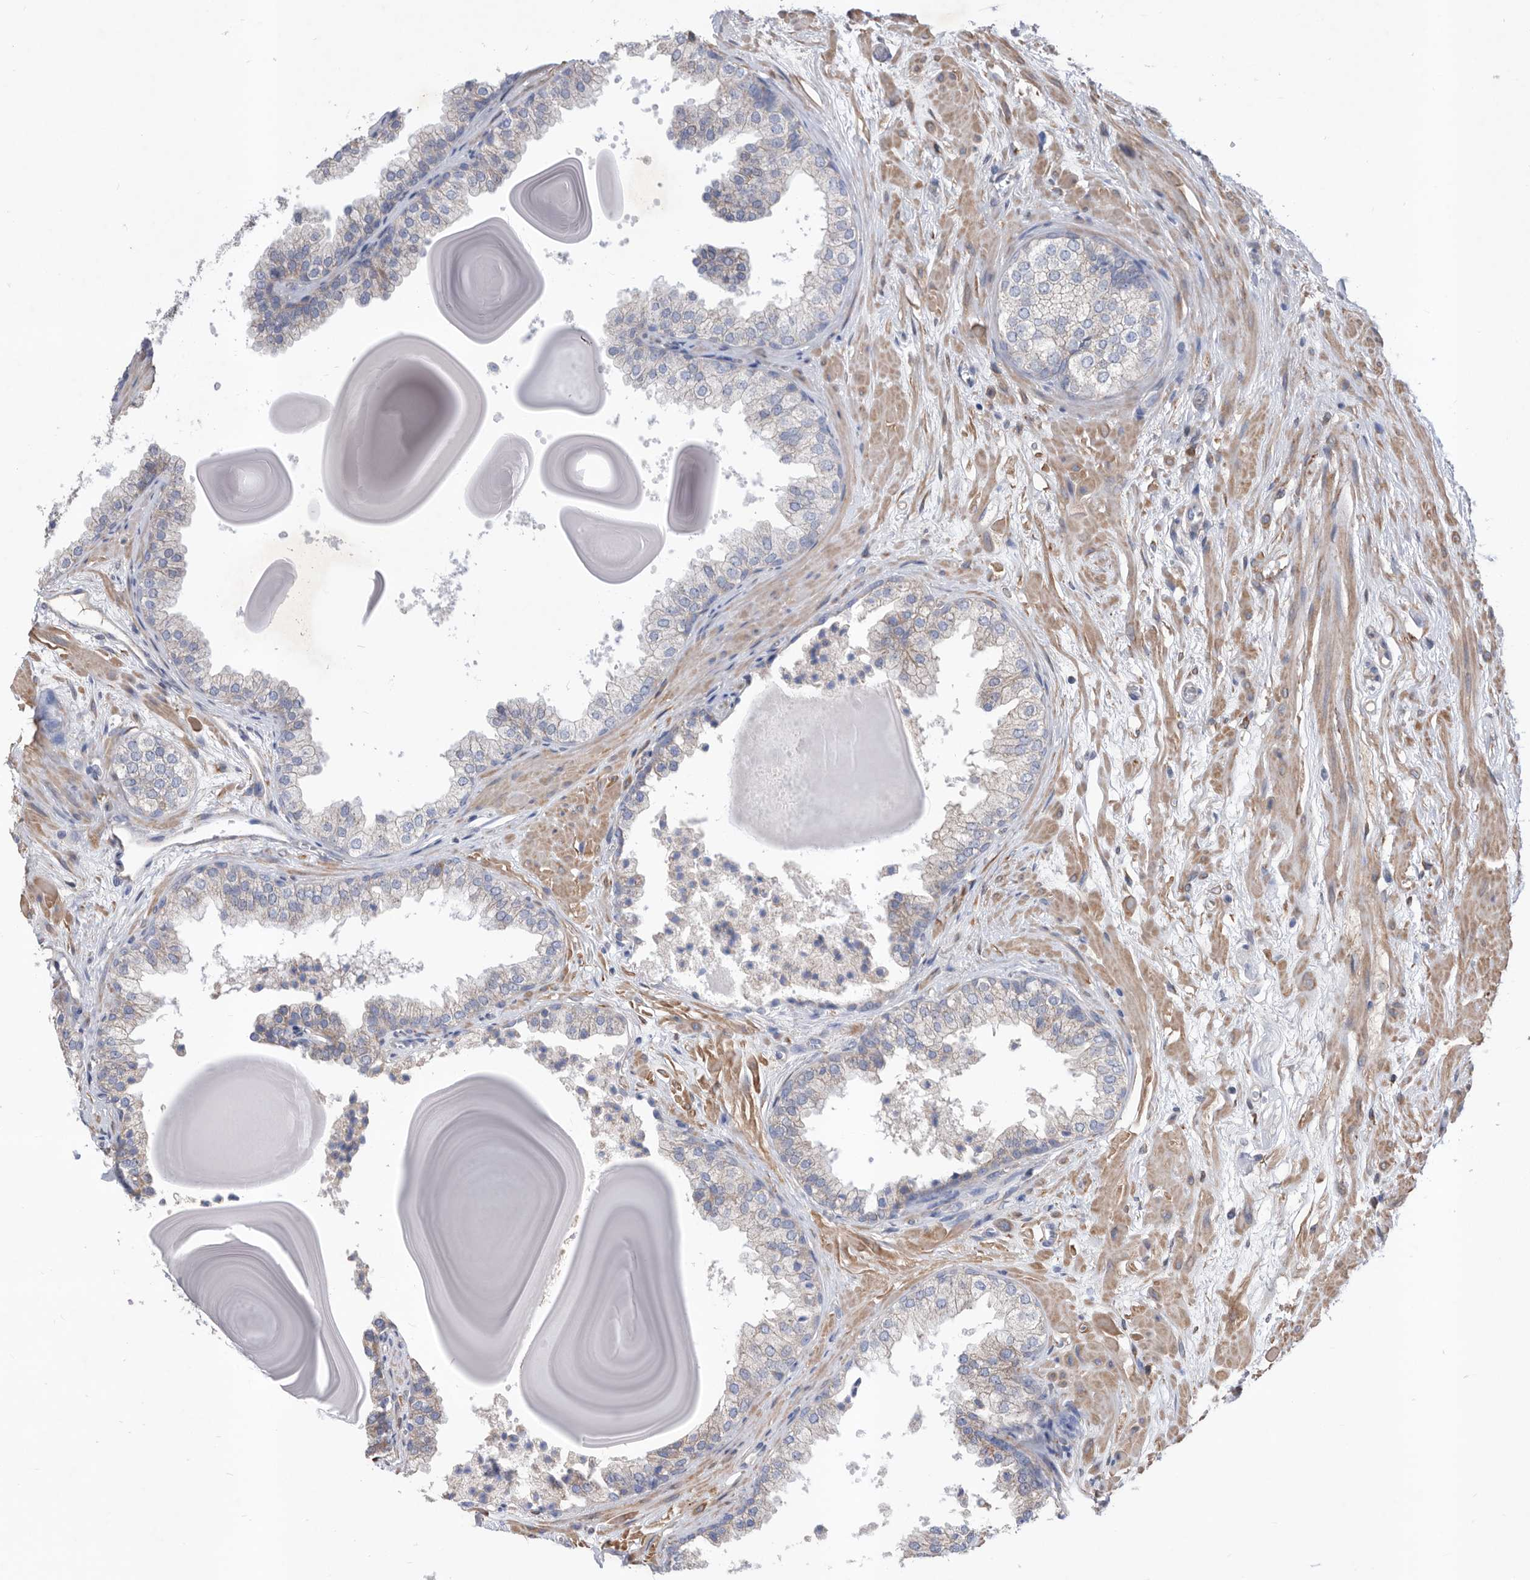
{"staining": {"intensity": "negative", "quantity": "none", "location": "none"}, "tissue": "prostate", "cell_type": "Glandular cells", "image_type": "normal", "snomed": [{"axis": "morphology", "description": "Normal tissue, NOS"}, {"axis": "topography", "description": "Prostate"}], "caption": "Immunohistochemistry photomicrograph of unremarkable human prostate stained for a protein (brown), which shows no staining in glandular cells. (DAB IHC visualized using brightfield microscopy, high magnification).", "gene": "ATP13A3", "patient": {"sex": "male", "age": 48}}